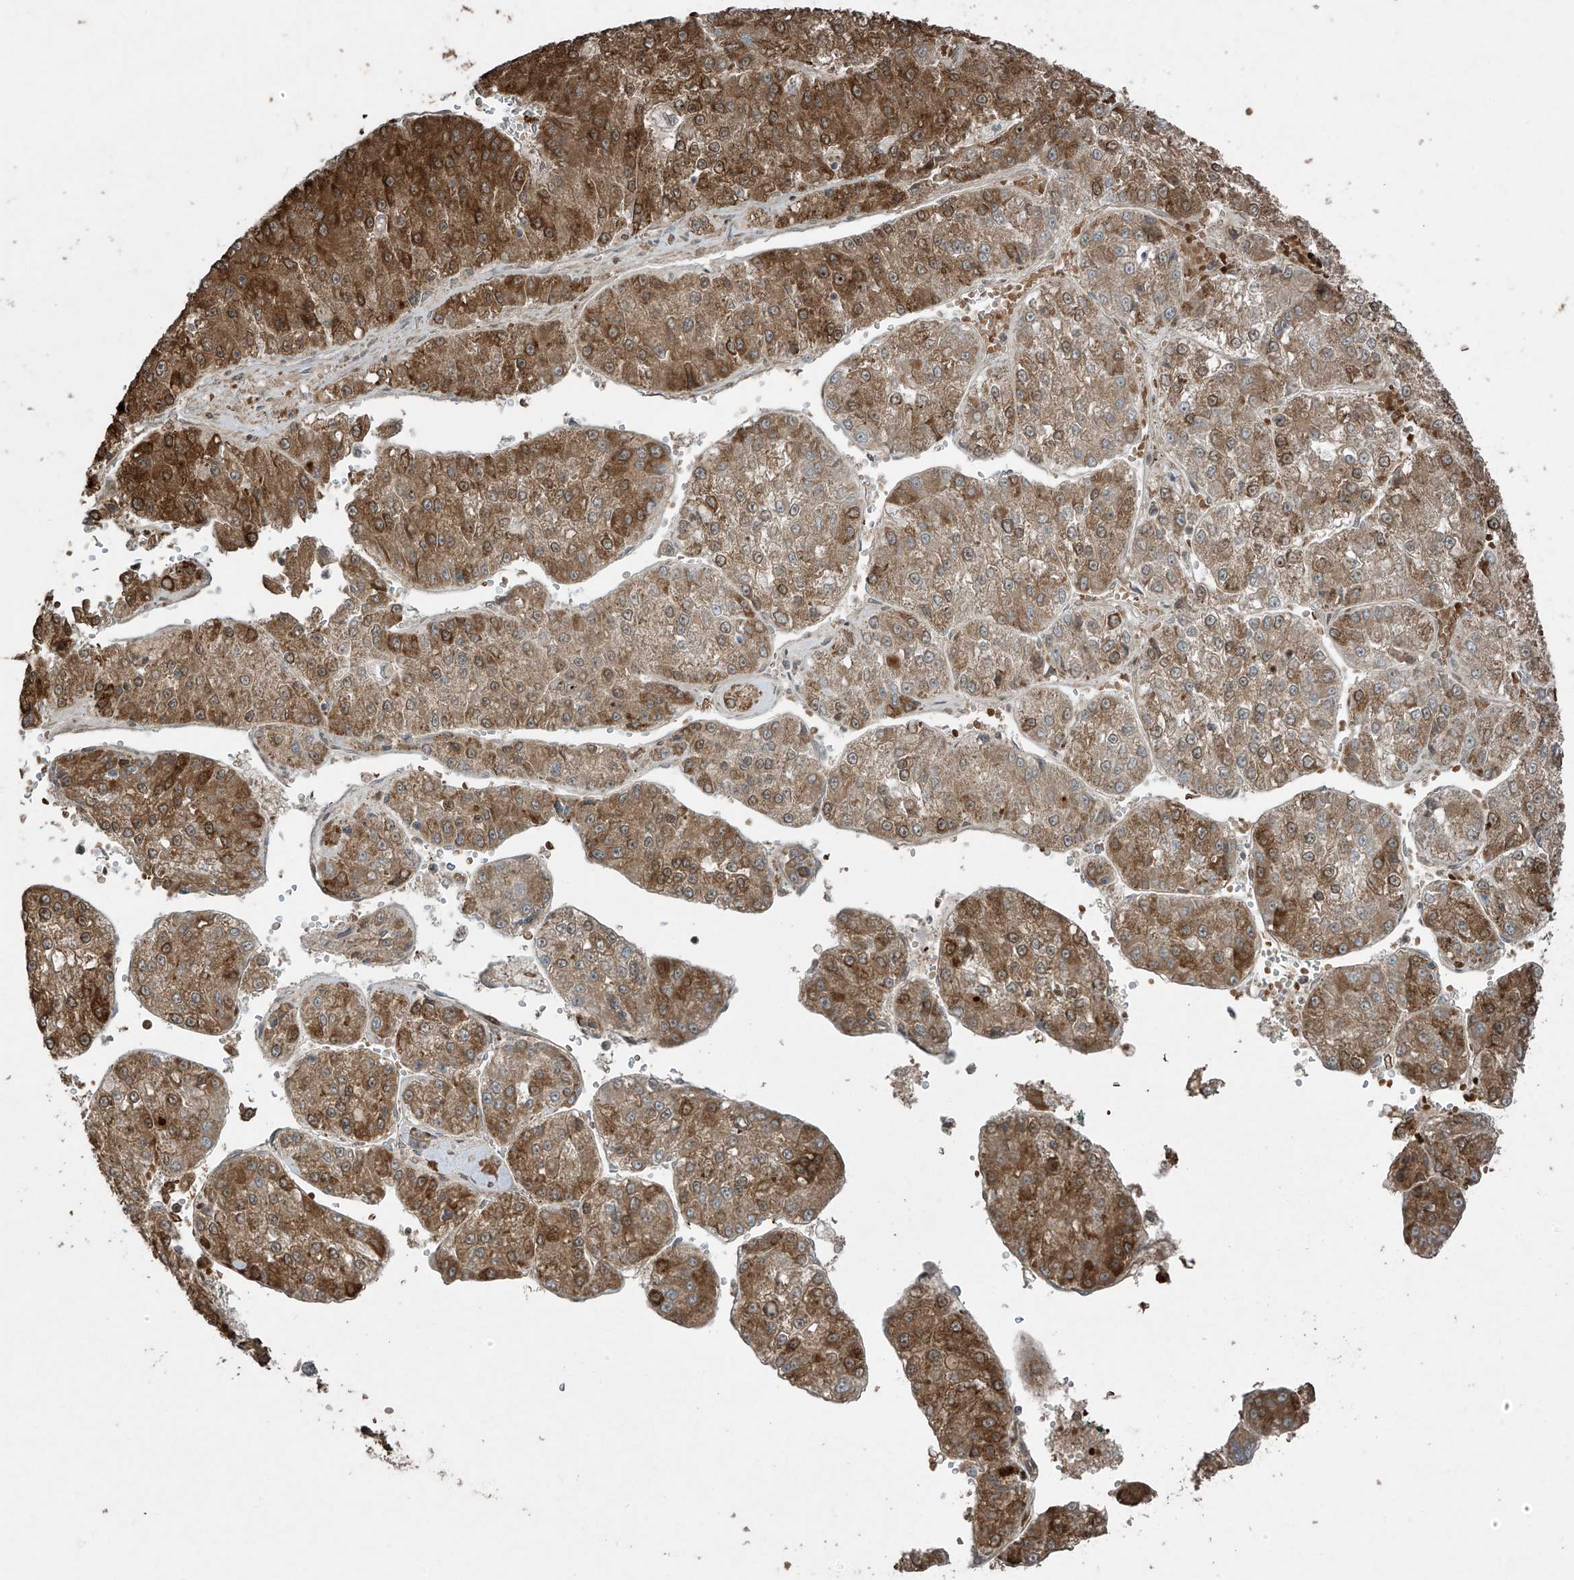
{"staining": {"intensity": "moderate", "quantity": ">75%", "location": "cytoplasmic/membranous"}, "tissue": "liver cancer", "cell_type": "Tumor cells", "image_type": "cancer", "snomed": [{"axis": "morphology", "description": "Carcinoma, Hepatocellular, NOS"}, {"axis": "topography", "description": "Liver"}], "caption": "Moderate cytoplasmic/membranous protein staining is seen in approximately >75% of tumor cells in liver hepatocellular carcinoma. (IHC, brightfield microscopy, high magnification).", "gene": "TTC22", "patient": {"sex": "female", "age": 73}}